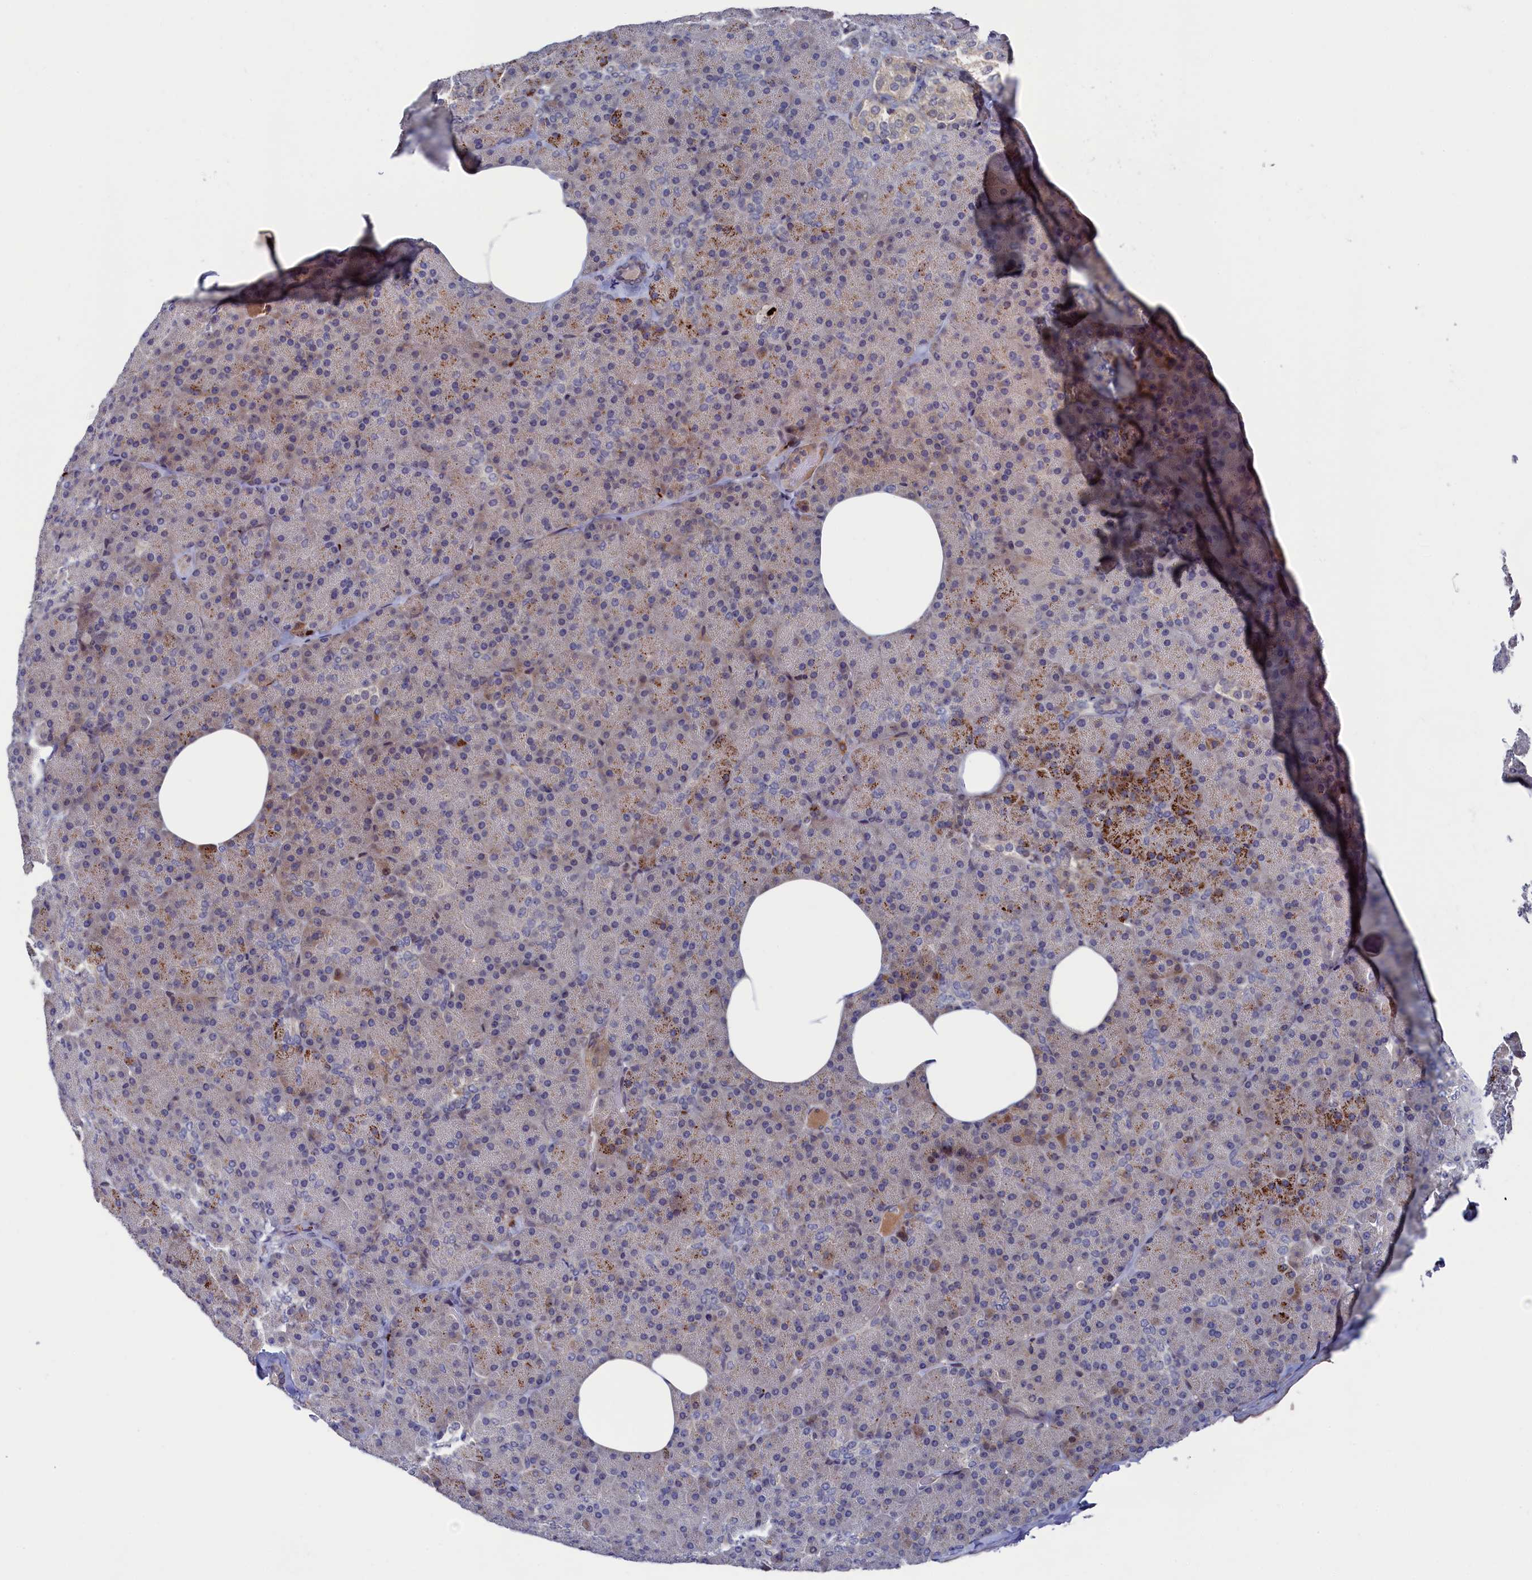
{"staining": {"intensity": "moderate", "quantity": "25%-75%", "location": "cytoplasmic/membranous"}, "tissue": "pancreas", "cell_type": "Exocrine glandular cells", "image_type": "normal", "snomed": [{"axis": "morphology", "description": "Normal tissue, NOS"}, {"axis": "morphology", "description": "Carcinoid, malignant, NOS"}, {"axis": "topography", "description": "Pancreas"}], "caption": "The immunohistochemical stain labels moderate cytoplasmic/membranous staining in exocrine glandular cells of benign pancreas. (IHC, brightfield microscopy, high magnification).", "gene": "ZNF891", "patient": {"sex": "female", "age": 35}}